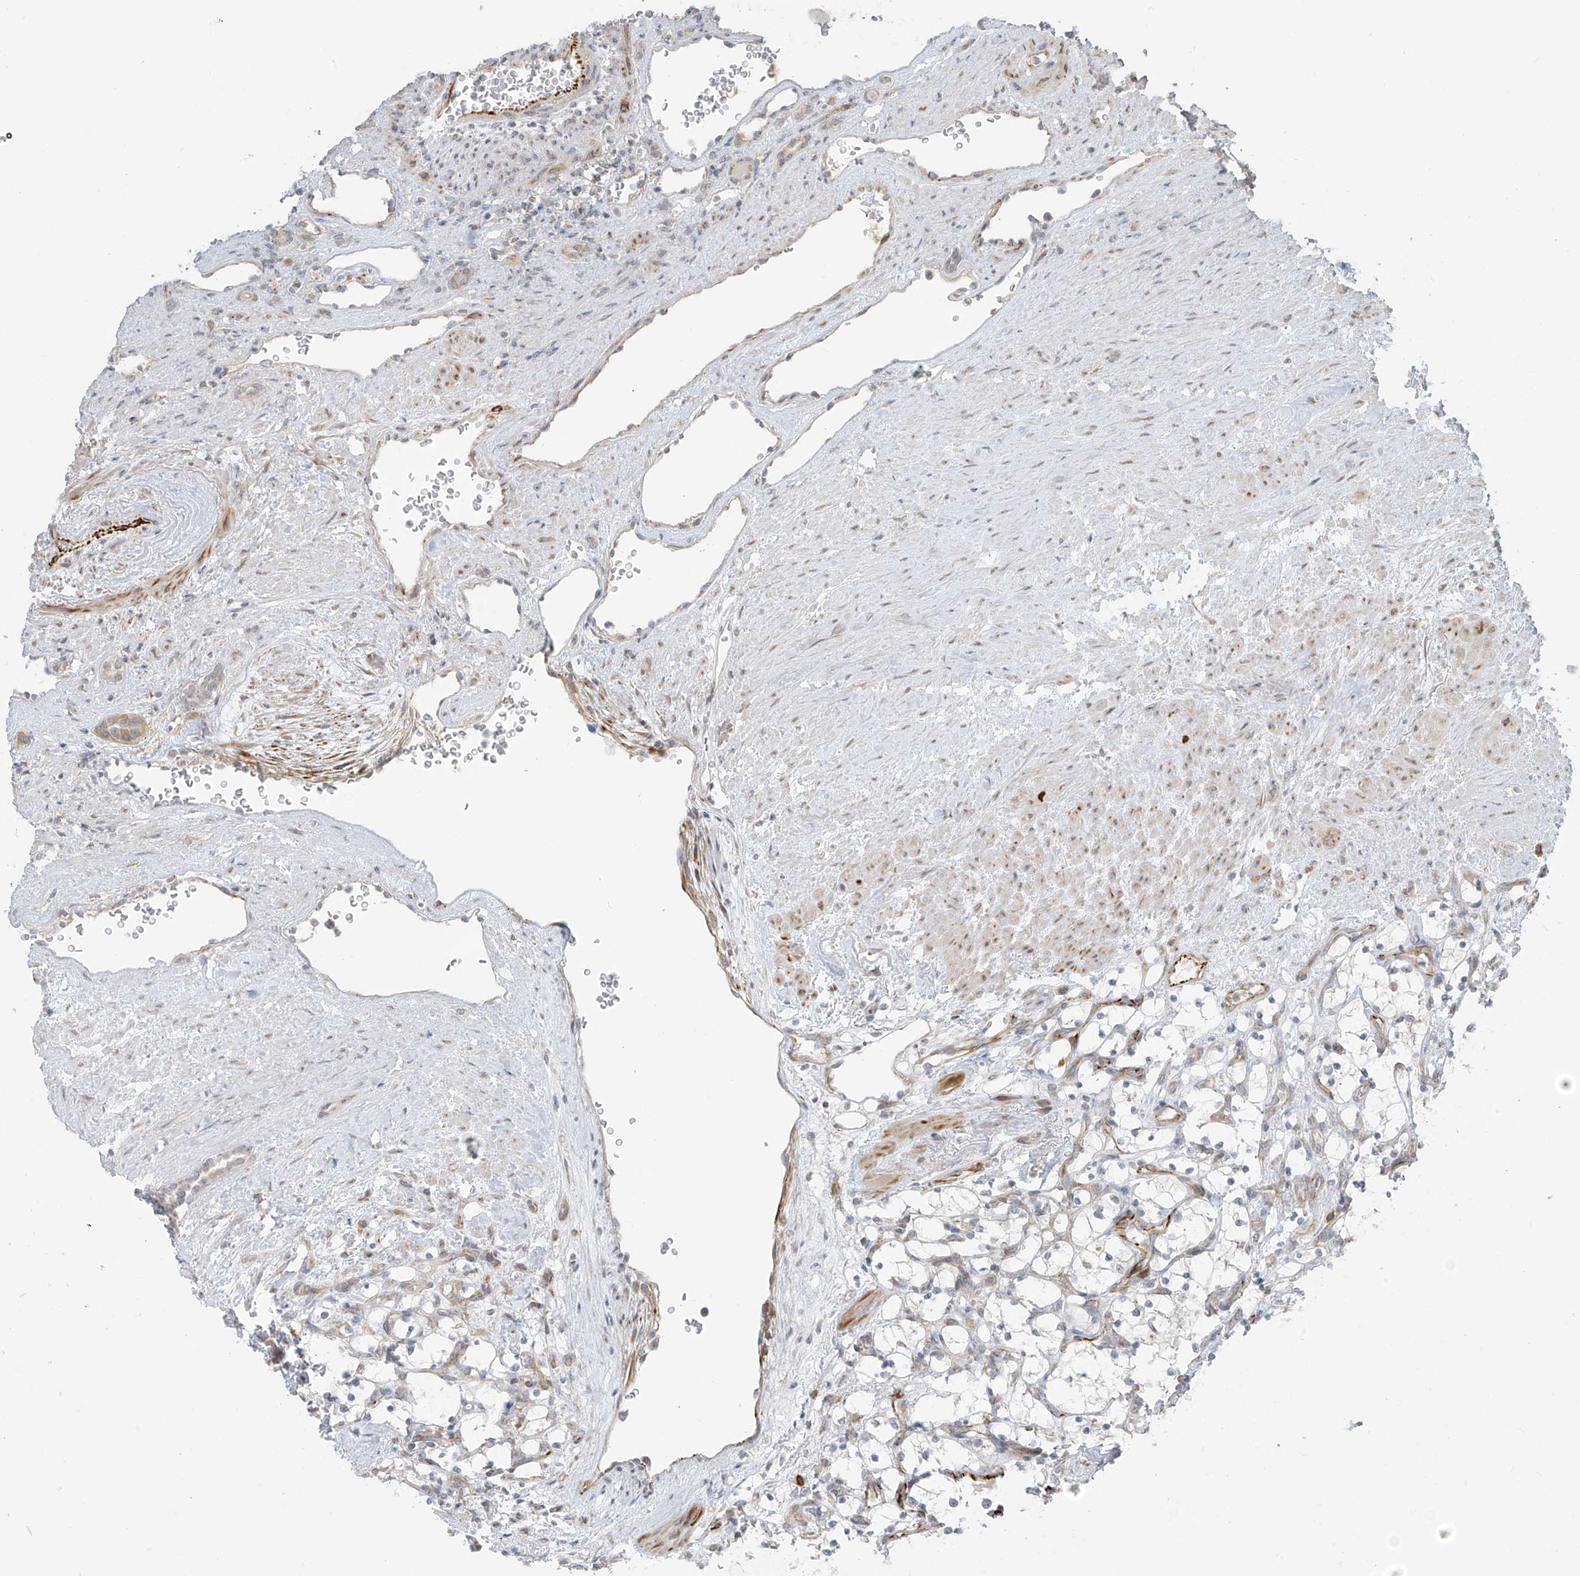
{"staining": {"intensity": "negative", "quantity": "none", "location": "none"}, "tissue": "renal cancer", "cell_type": "Tumor cells", "image_type": "cancer", "snomed": [{"axis": "morphology", "description": "Adenocarcinoma, NOS"}, {"axis": "topography", "description": "Kidney"}], "caption": "An immunohistochemistry (IHC) micrograph of renal cancer is shown. There is no staining in tumor cells of renal cancer.", "gene": "HS6ST2", "patient": {"sex": "female", "age": 69}}